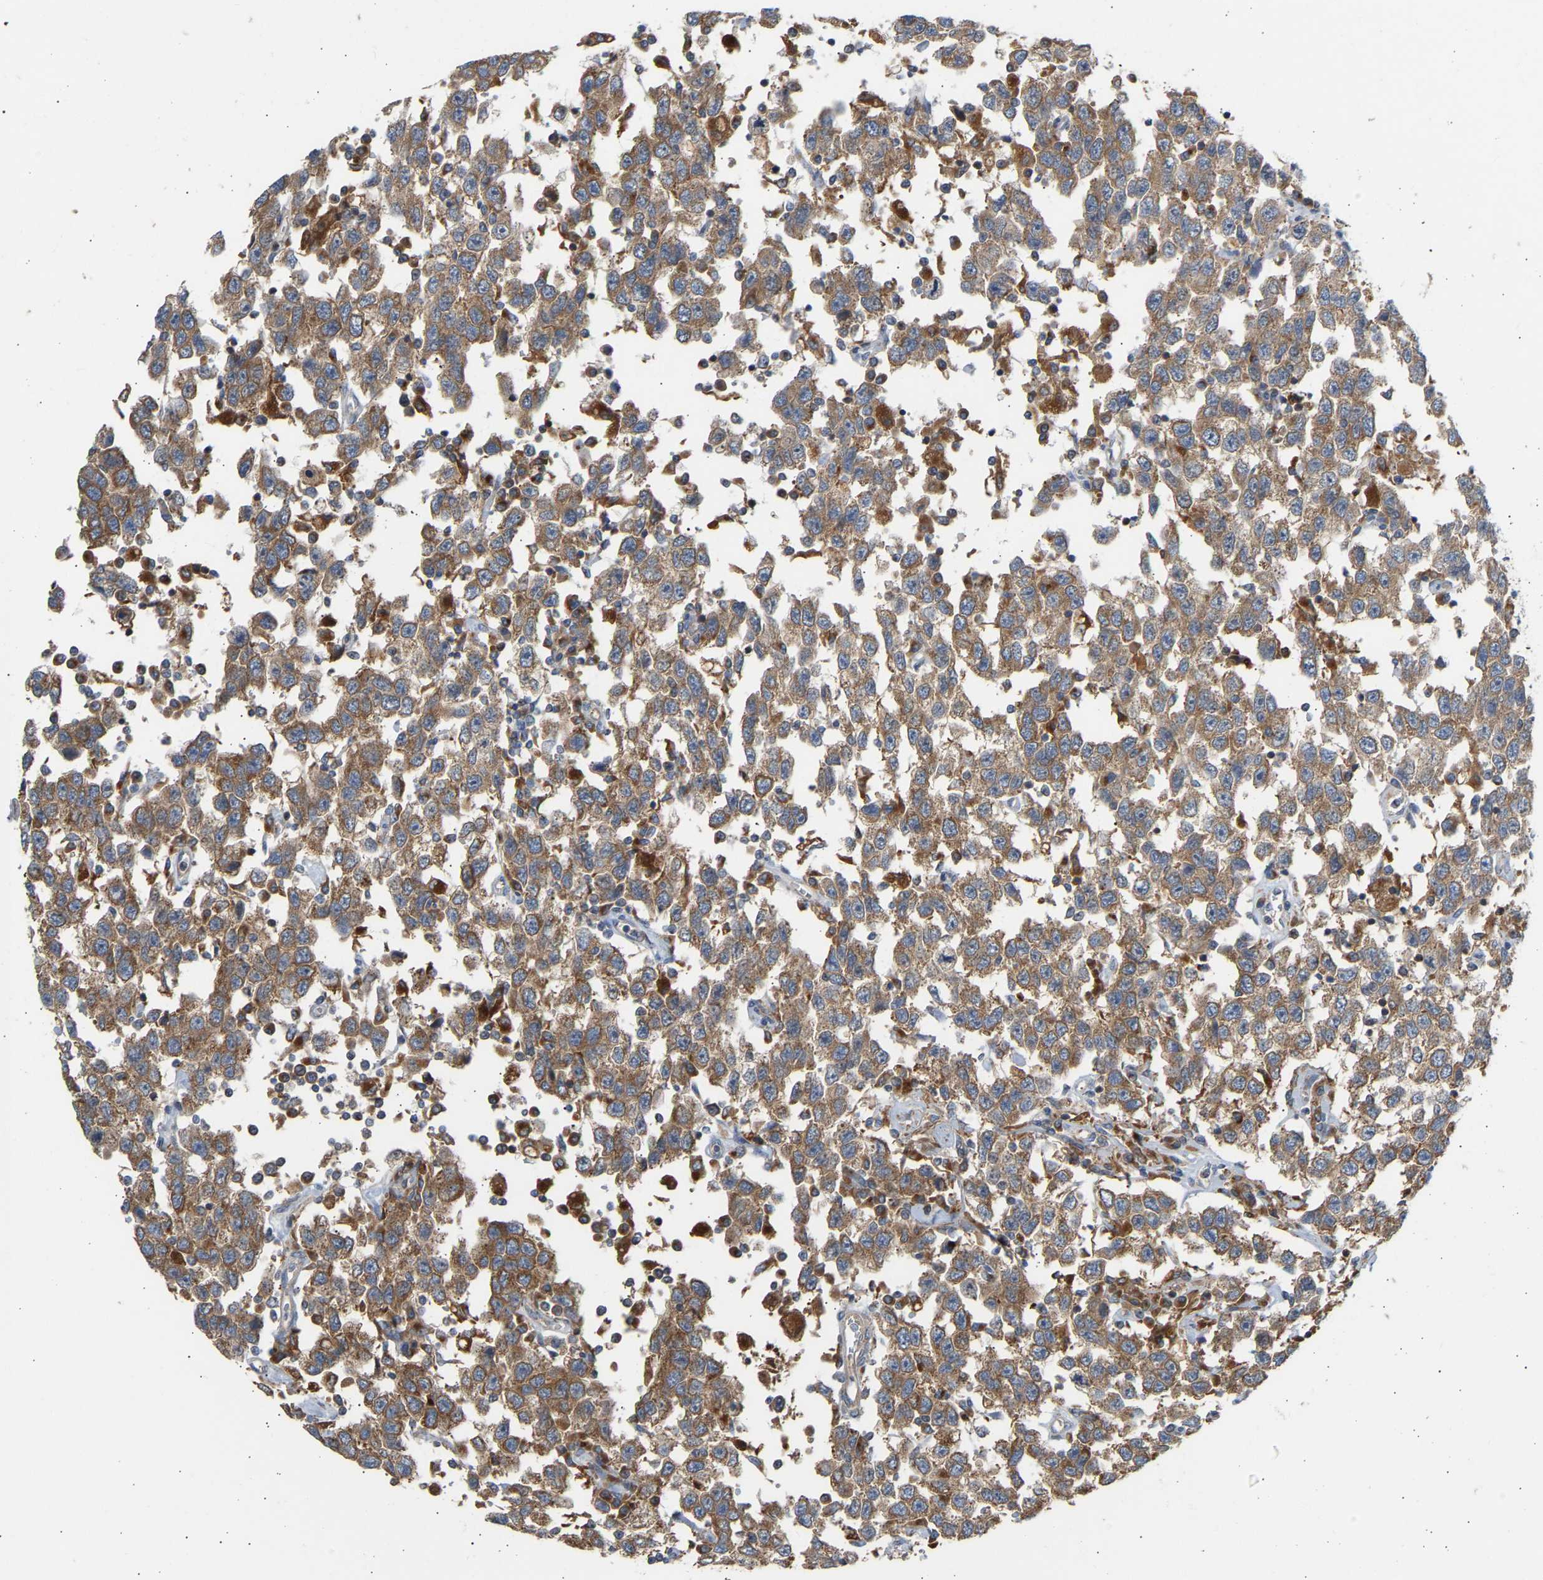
{"staining": {"intensity": "moderate", "quantity": ">75%", "location": "cytoplasmic/membranous"}, "tissue": "testis cancer", "cell_type": "Tumor cells", "image_type": "cancer", "snomed": [{"axis": "morphology", "description": "Seminoma, NOS"}, {"axis": "topography", "description": "Testis"}], "caption": "Testis cancer (seminoma) tissue exhibits moderate cytoplasmic/membranous positivity in about >75% of tumor cells, visualized by immunohistochemistry.", "gene": "GCN1", "patient": {"sex": "male", "age": 41}}